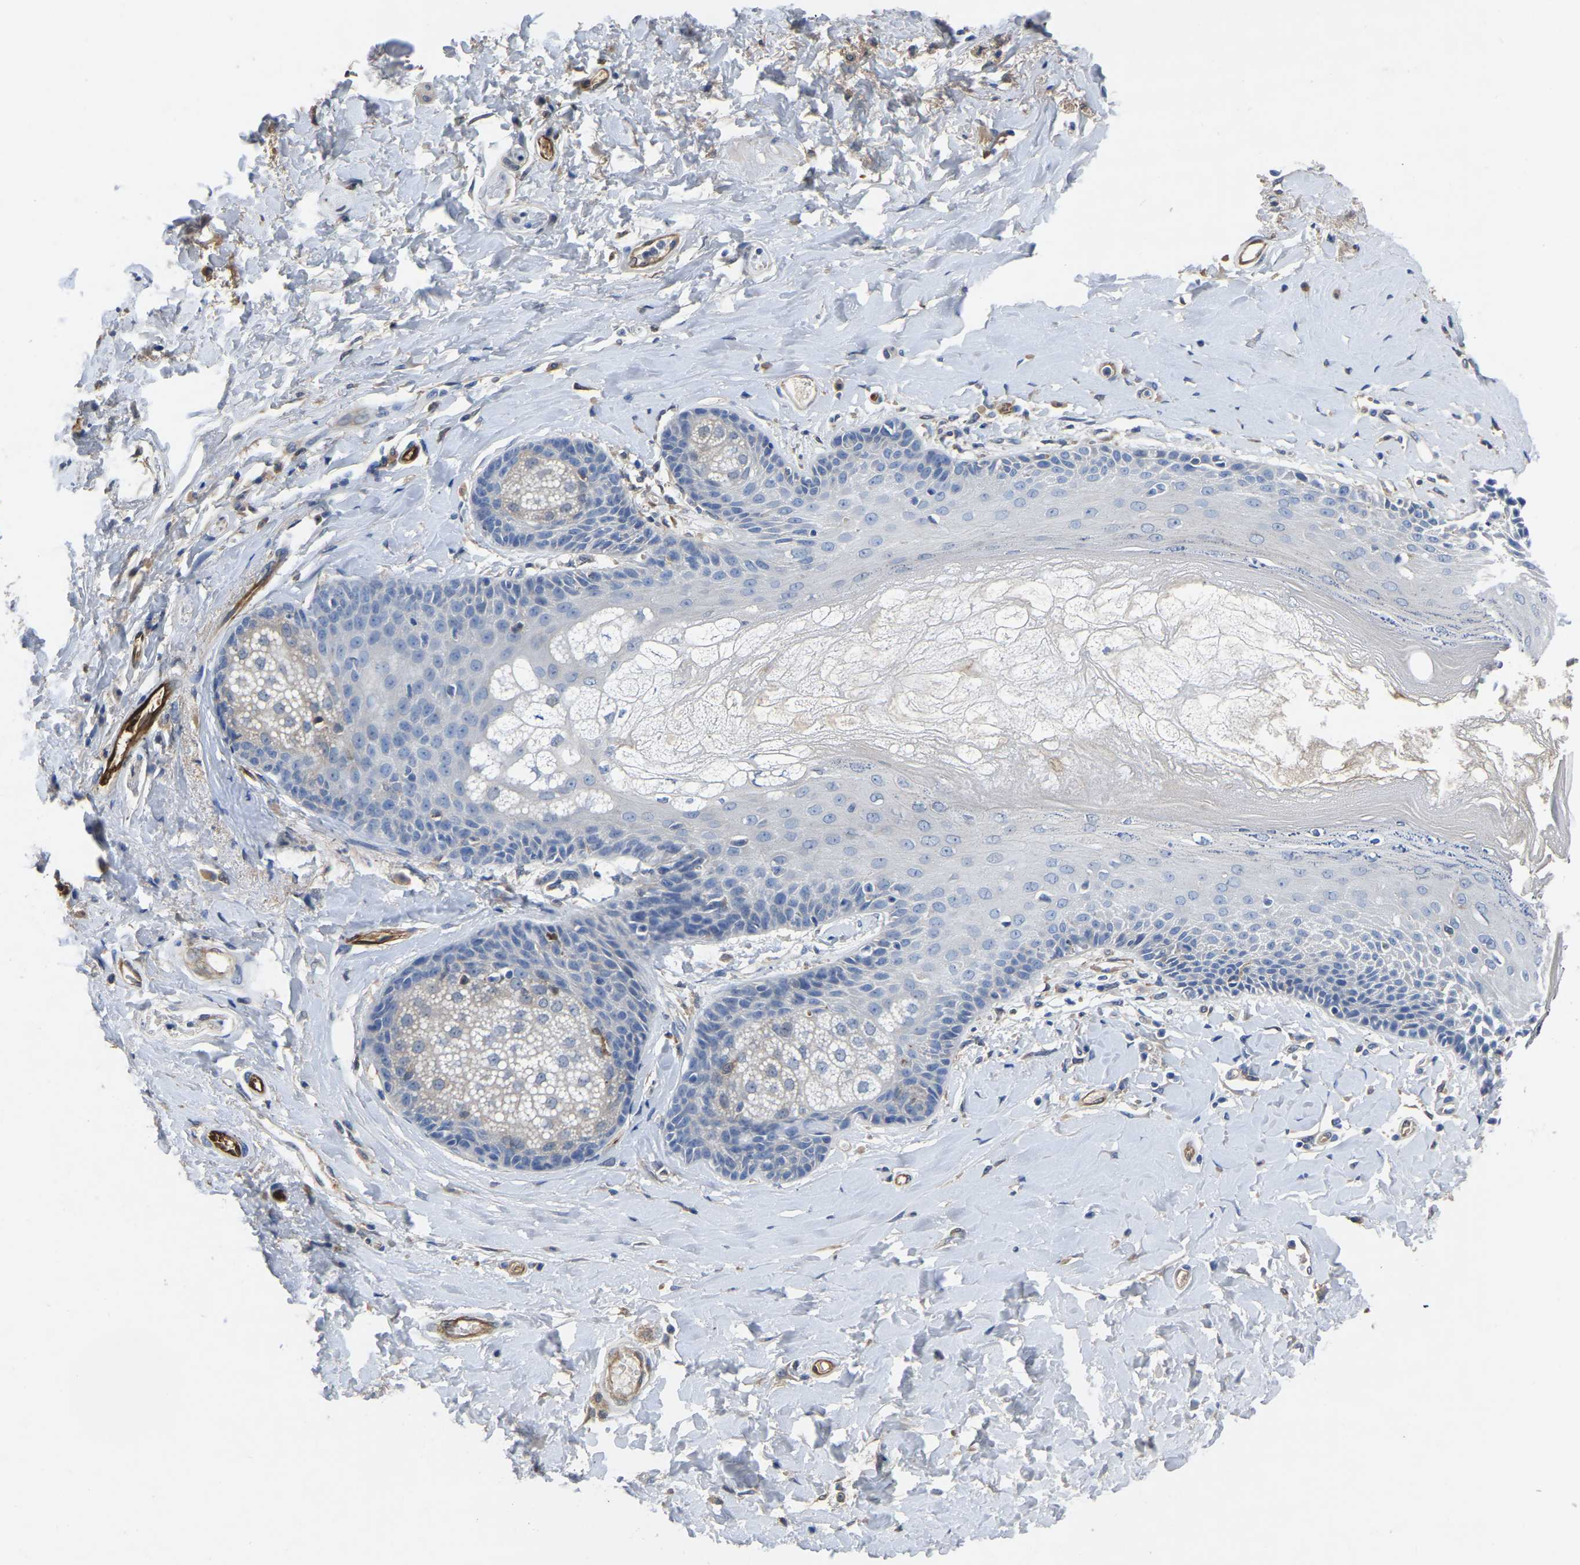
{"staining": {"intensity": "negative", "quantity": "none", "location": "none"}, "tissue": "skin", "cell_type": "Epidermal cells", "image_type": "normal", "snomed": [{"axis": "morphology", "description": "Normal tissue, NOS"}, {"axis": "topography", "description": "Anal"}], "caption": "IHC photomicrograph of normal human skin stained for a protein (brown), which displays no staining in epidermal cells.", "gene": "ATG2B", "patient": {"sex": "male", "age": 69}}